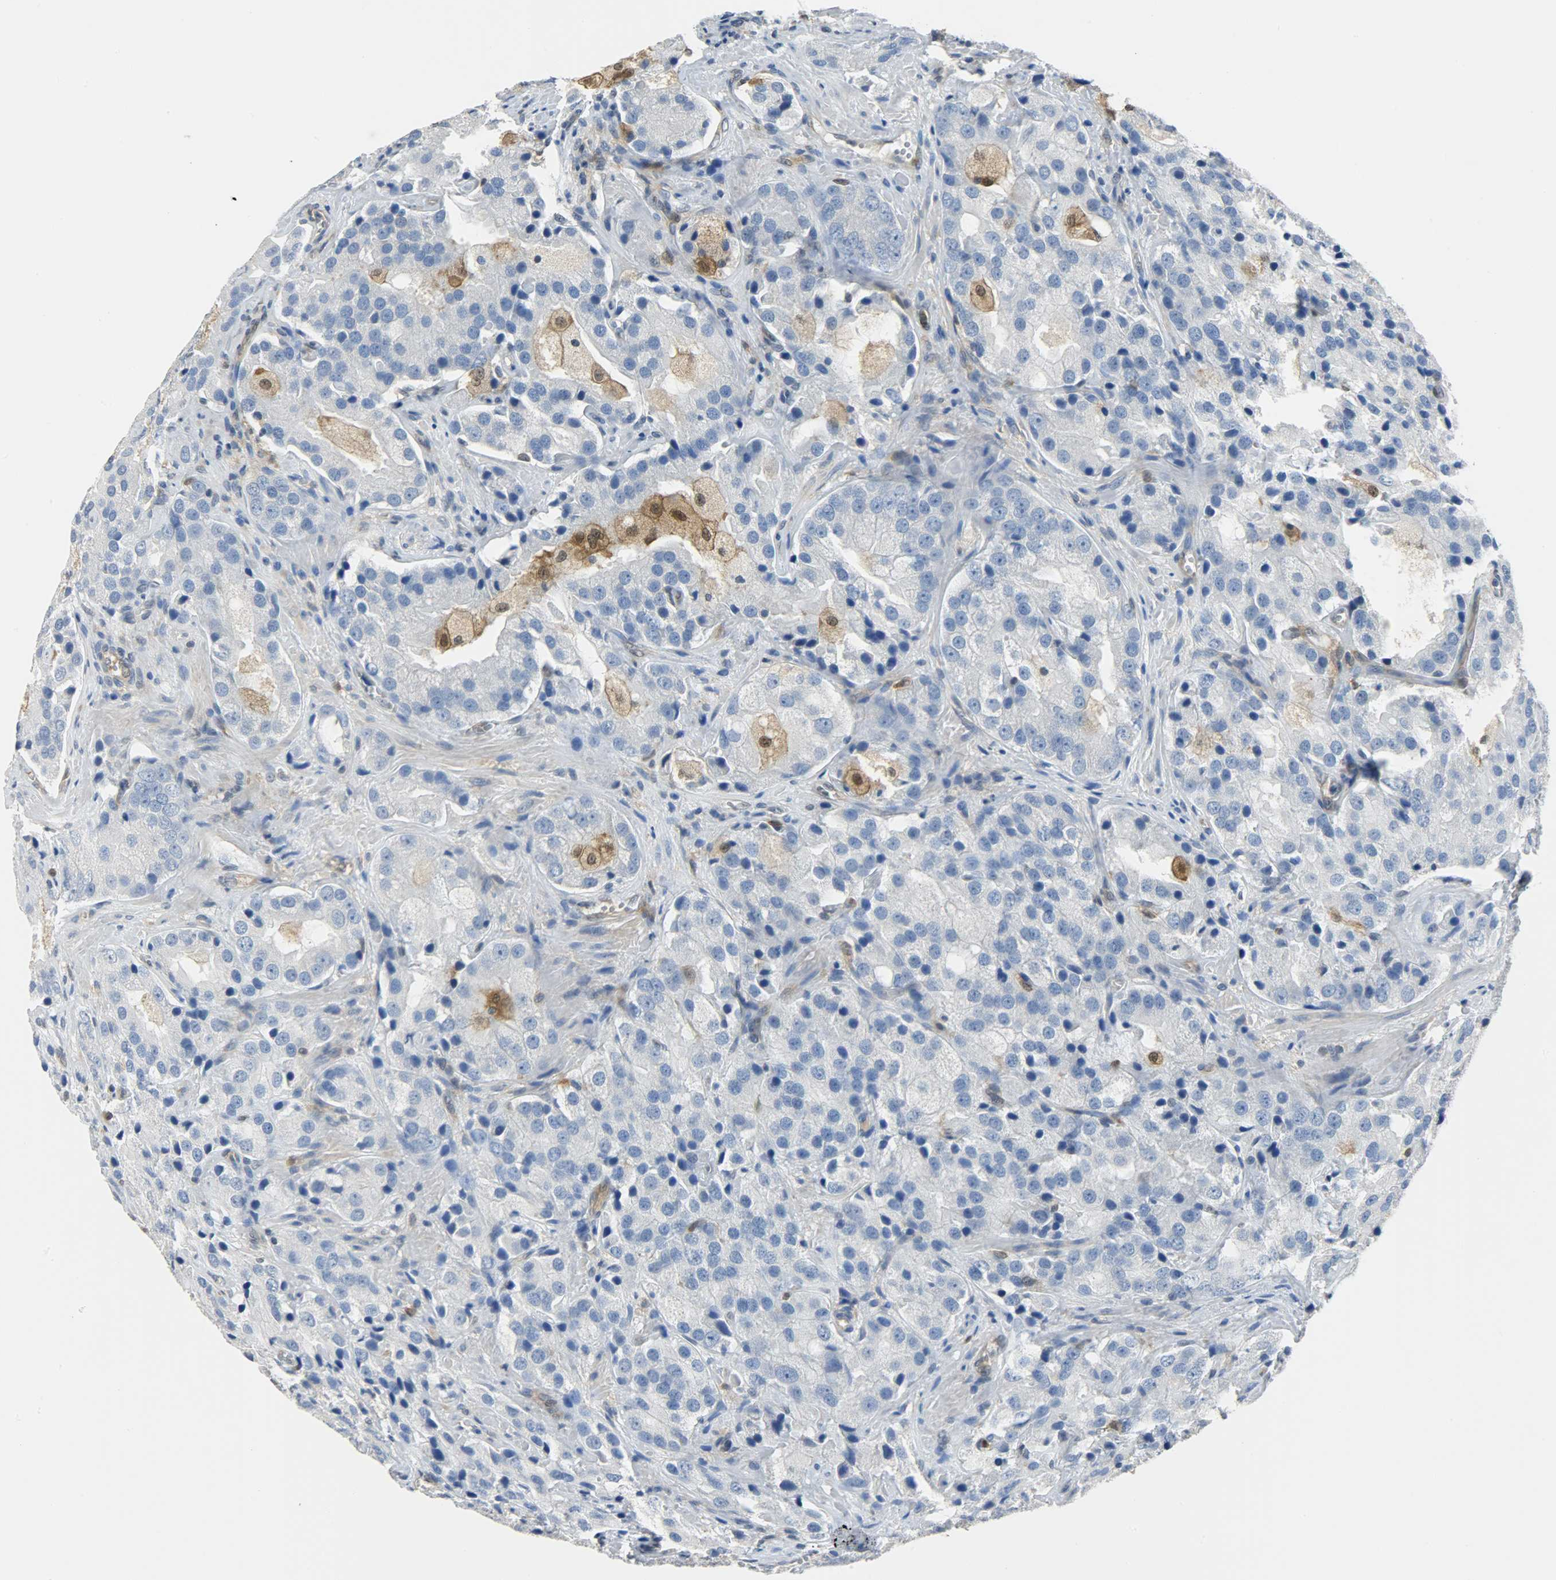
{"staining": {"intensity": "strong", "quantity": ">75%", "location": "cytoplasmic/membranous,nuclear"}, "tissue": "prostate cancer", "cell_type": "Tumor cells", "image_type": "cancer", "snomed": [{"axis": "morphology", "description": "Adenocarcinoma, High grade"}, {"axis": "topography", "description": "Prostate"}], "caption": "High-power microscopy captured an immunohistochemistry micrograph of prostate cancer (adenocarcinoma (high-grade)), revealing strong cytoplasmic/membranous and nuclear staining in approximately >75% of tumor cells.", "gene": "EIF4EBP1", "patient": {"sex": "male", "age": 70}}